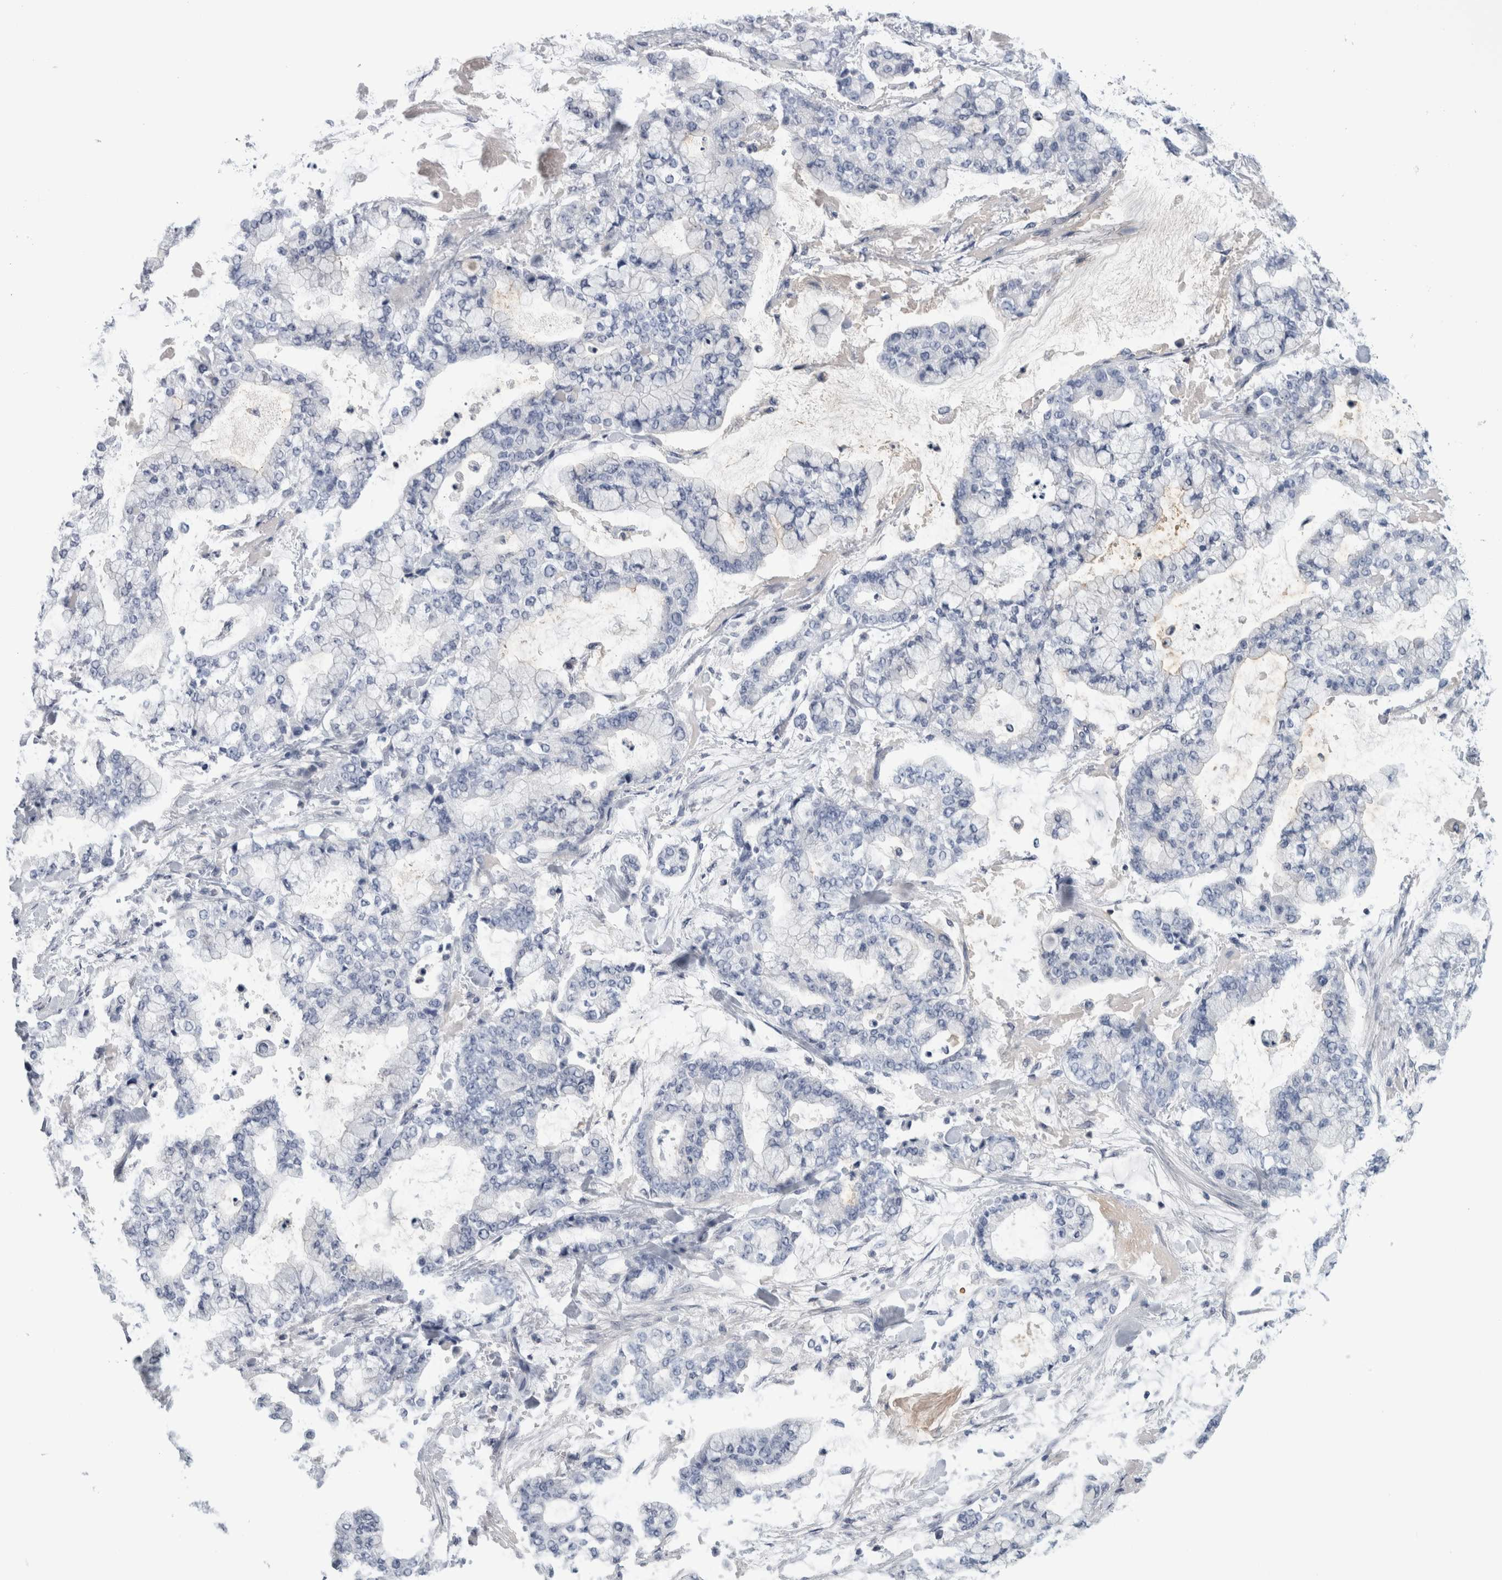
{"staining": {"intensity": "negative", "quantity": "none", "location": "none"}, "tissue": "stomach cancer", "cell_type": "Tumor cells", "image_type": "cancer", "snomed": [{"axis": "morphology", "description": "Normal tissue, NOS"}, {"axis": "morphology", "description": "Adenocarcinoma, NOS"}, {"axis": "topography", "description": "Stomach, upper"}, {"axis": "topography", "description": "Stomach"}], "caption": "This is a histopathology image of immunohistochemistry staining of stomach cancer (adenocarcinoma), which shows no expression in tumor cells. (Immunohistochemistry (ihc), brightfield microscopy, high magnification).", "gene": "ANKFY1", "patient": {"sex": "male", "age": 76}}